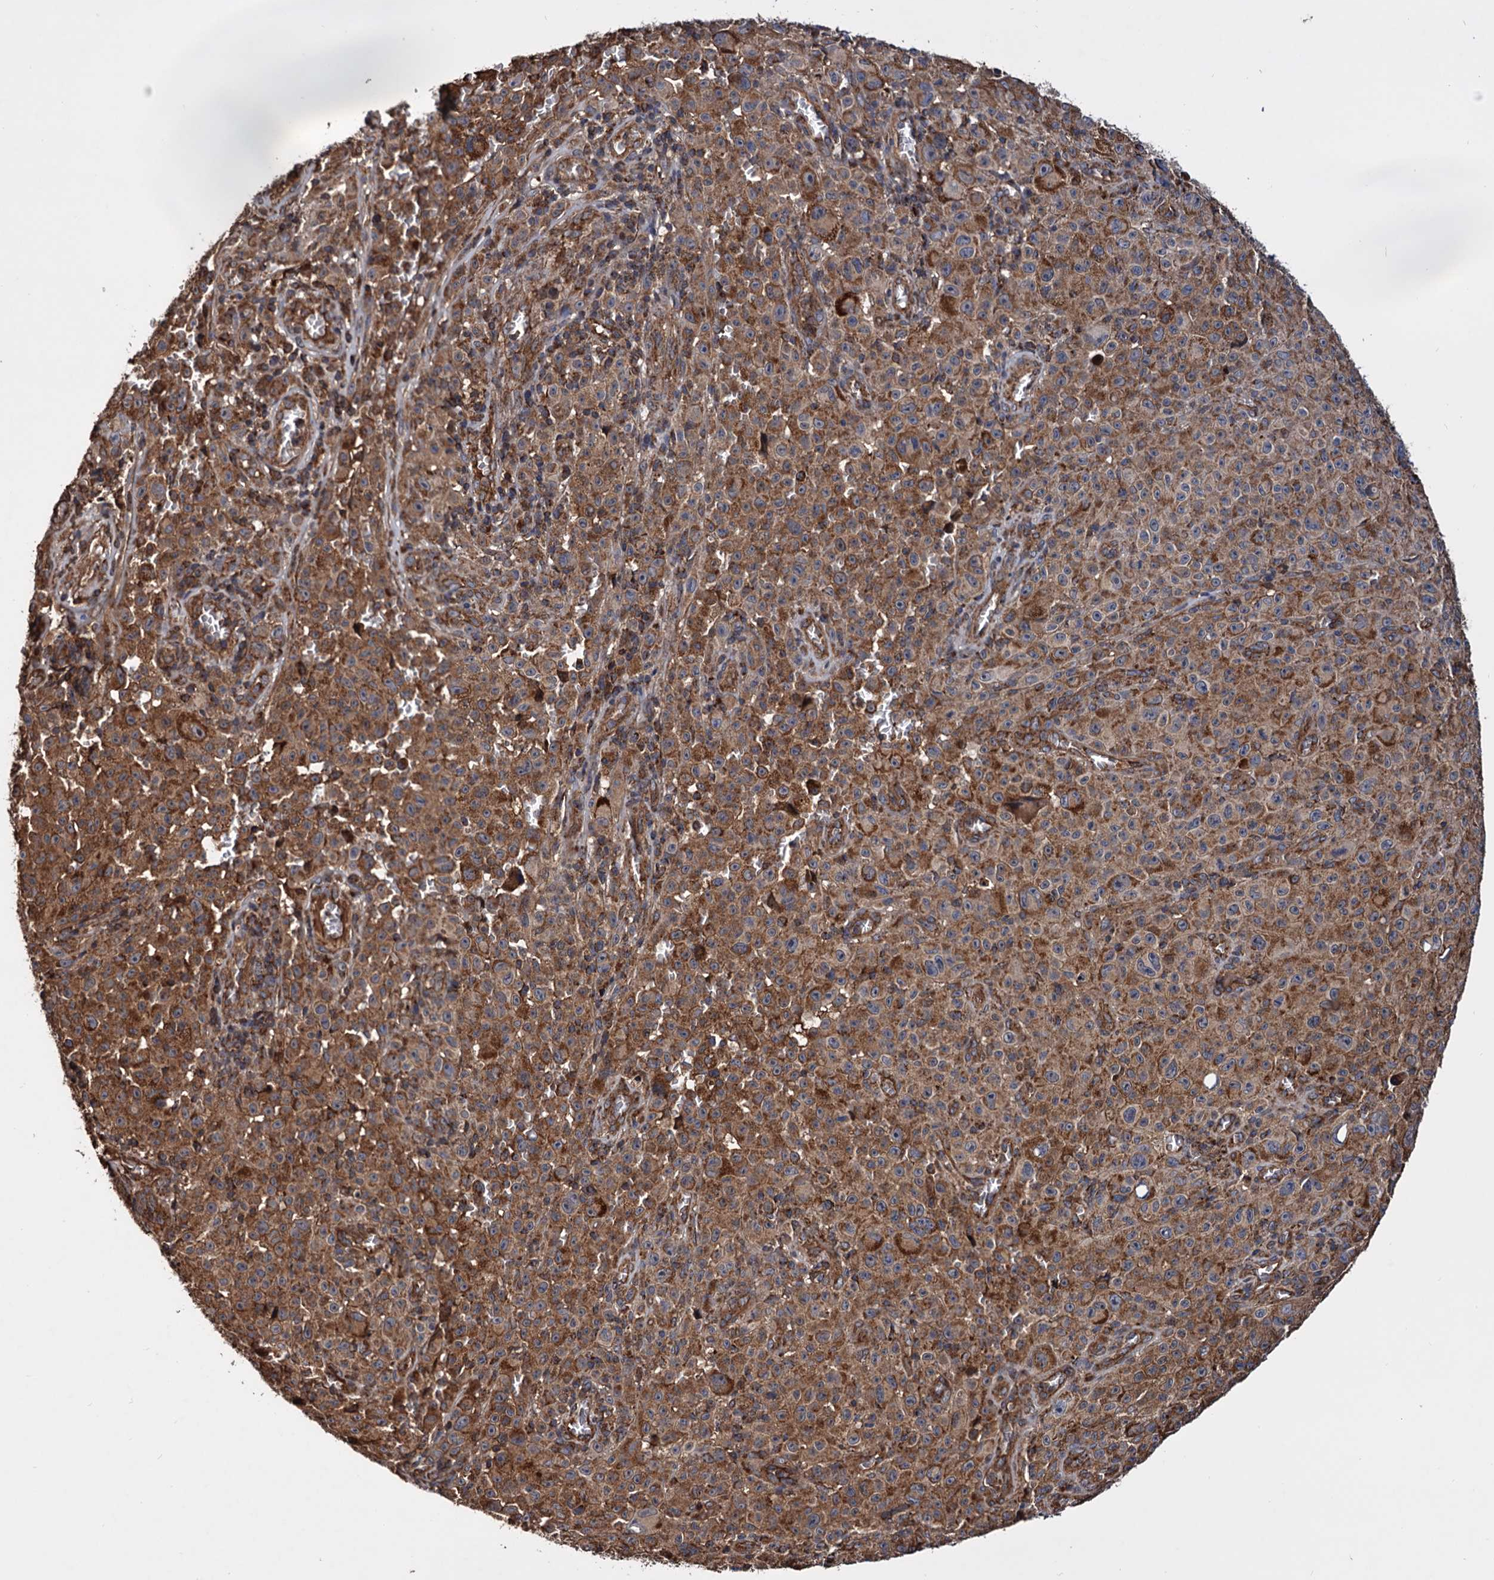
{"staining": {"intensity": "moderate", "quantity": ">75%", "location": "cytoplasmic/membranous"}, "tissue": "melanoma", "cell_type": "Tumor cells", "image_type": "cancer", "snomed": [{"axis": "morphology", "description": "Malignant melanoma, NOS"}, {"axis": "topography", "description": "Skin"}], "caption": "Immunohistochemical staining of melanoma displays medium levels of moderate cytoplasmic/membranous protein expression in about >75% of tumor cells. (brown staining indicates protein expression, while blue staining denotes nuclei).", "gene": "MRPL42", "patient": {"sex": "female", "age": 82}}